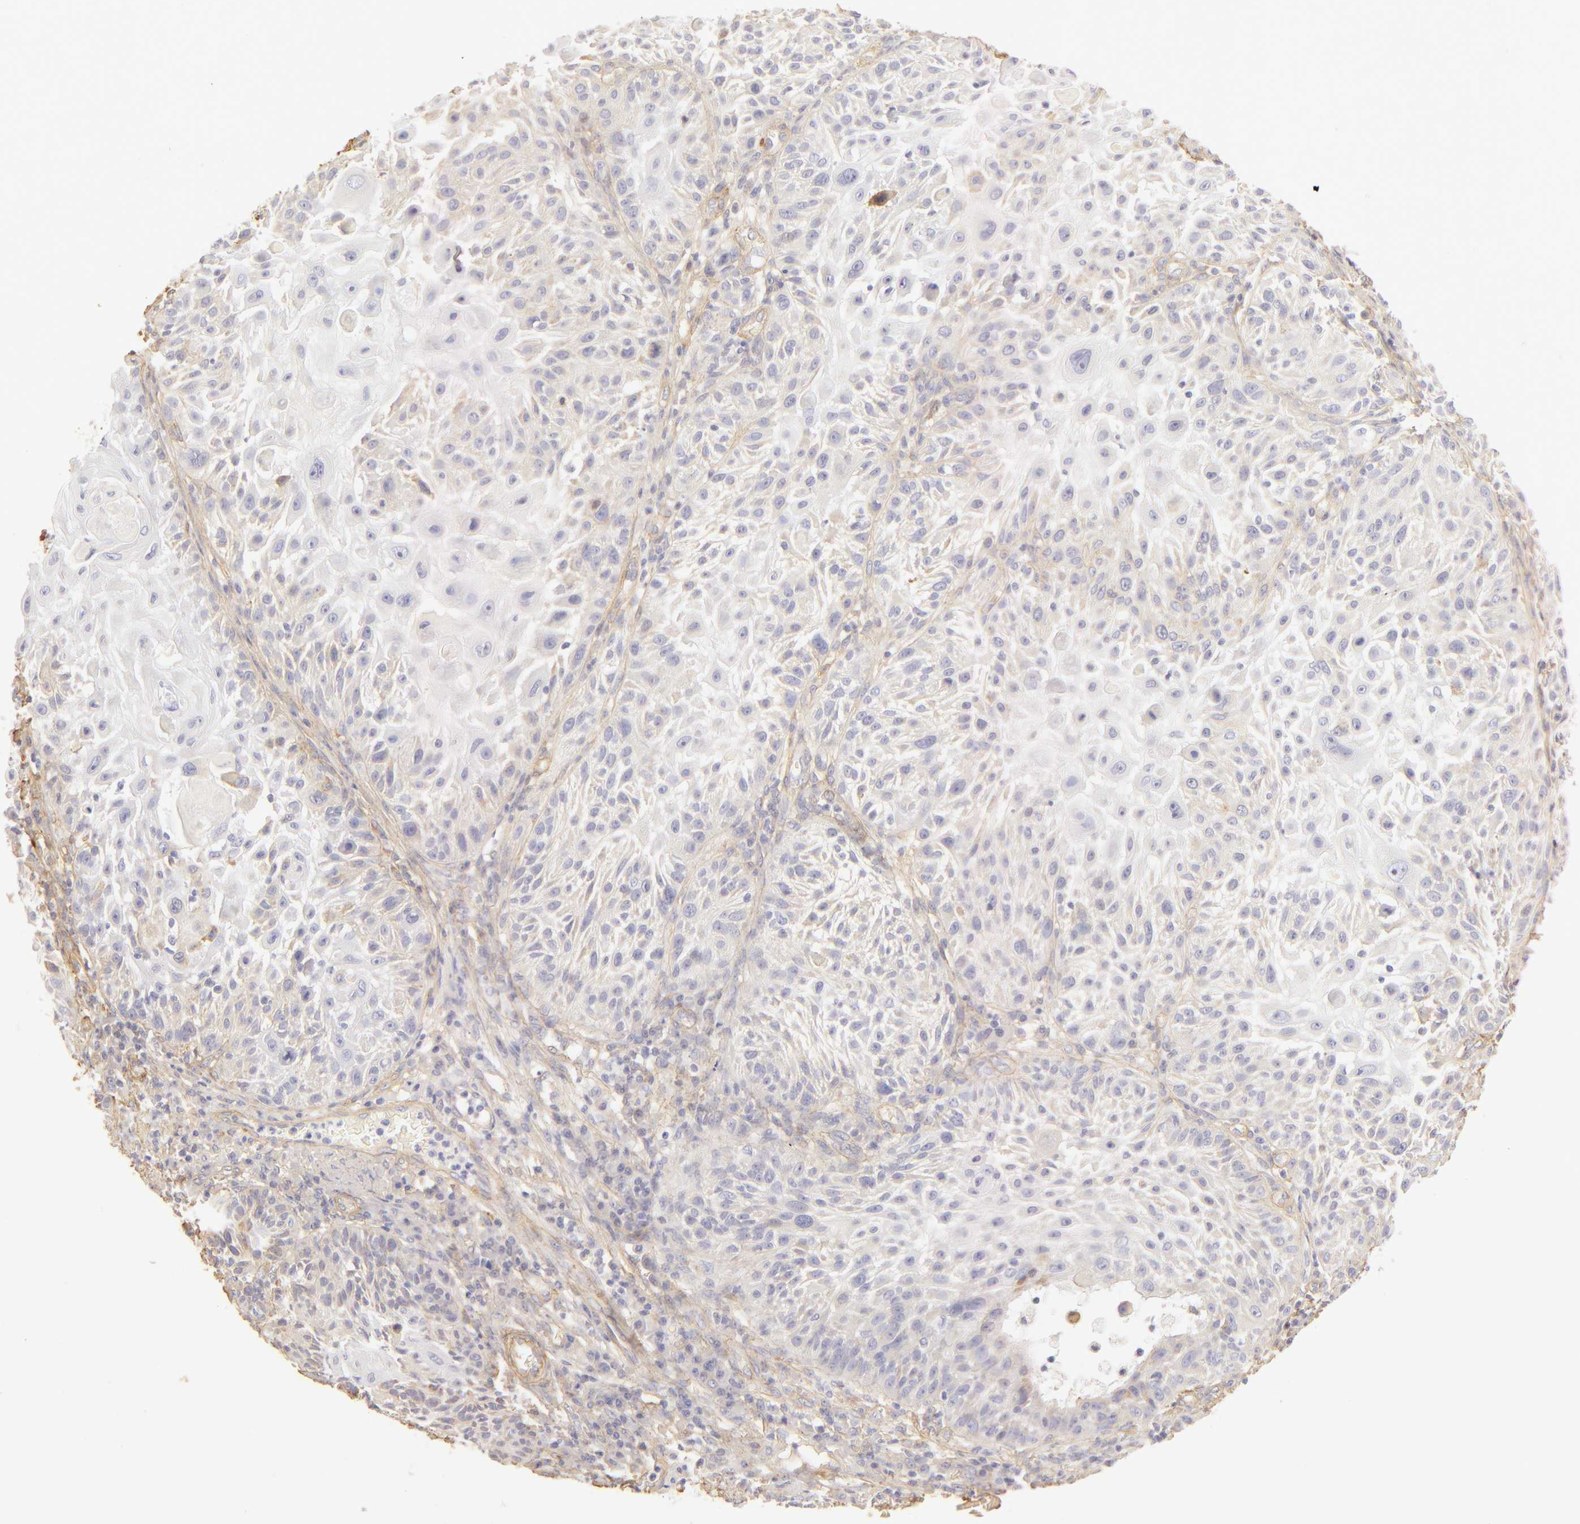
{"staining": {"intensity": "negative", "quantity": "none", "location": "none"}, "tissue": "skin cancer", "cell_type": "Tumor cells", "image_type": "cancer", "snomed": [{"axis": "morphology", "description": "Squamous cell carcinoma, NOS"}, {"axis": "topography", "description": "Skin"}], "caption": "High magnification brightfield microscopy of skin cancer (squamous cell carcinoma) stained with DAB (brown) and counterstained with hematoxylin (blue): tumor cells show no significant expression. The staining was performed using DAB to visualize the protein expression in brown, while the nuclei were stained in blue with hematoxylin (Magnification: 20x).", "gene": "COL4A1", "patient": {"sex": "female", "age": 89}}